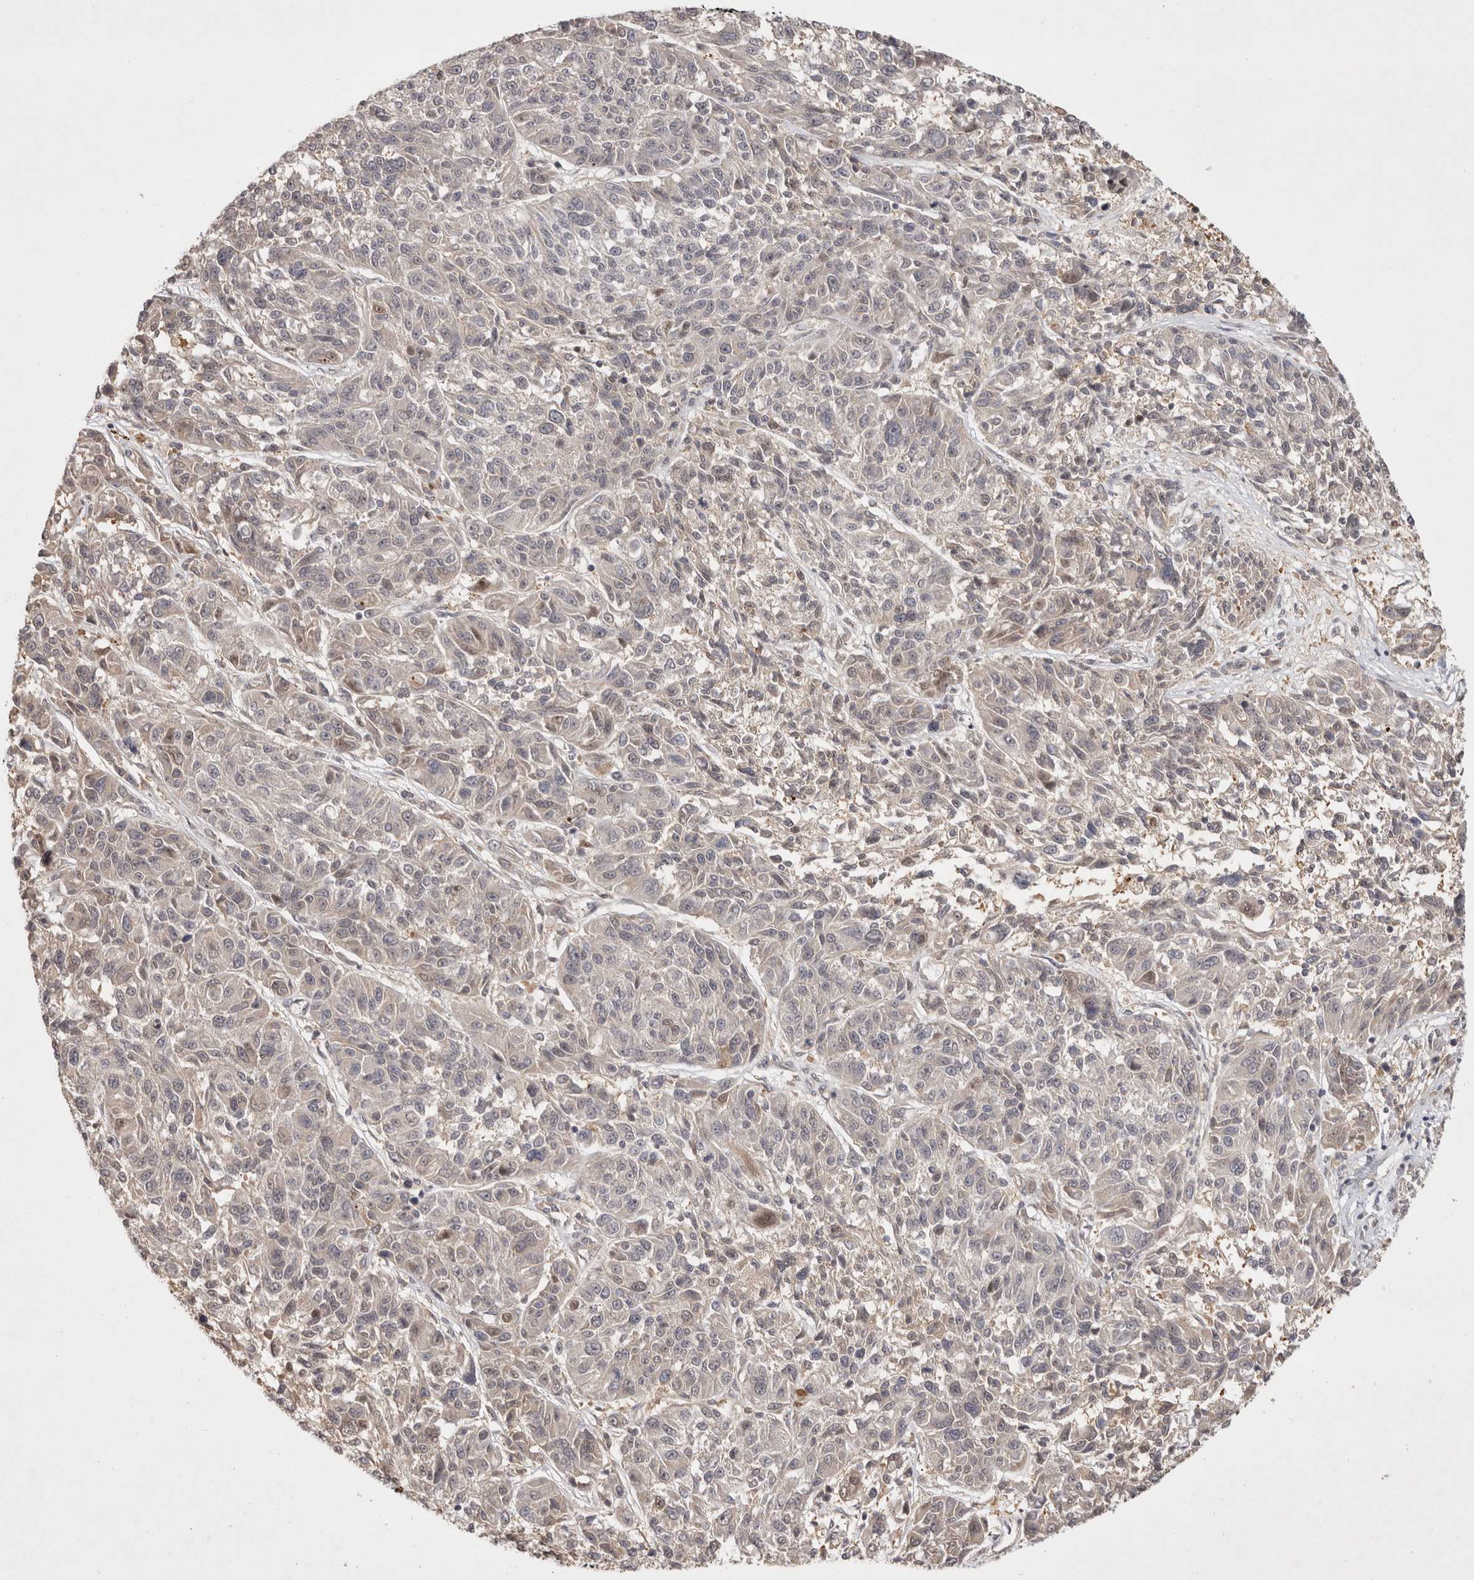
{"staining": {"intensity": "negative", "quantity": "none", "location": "none"}, "tissue": "melanoma", "cell_type": "Tumor cells", "image_type": "cancer", "snomed": [{"axis": "morphology", "description": "Malignant melanoma, NOS"}, {"axis": "topography", "description": "Skin"}], "caption": "Melanoma was stained to show a protein in brown. There is no significant positivity in tumor cells. Brightfield microscopy of IHC stained with DAB (3,3'-diaminobenzidine) (brown) and hematoxylin (blue), captured at high magnification.", "gene": "ZNF318", "patient": {"sex": "male", "age": 53}}